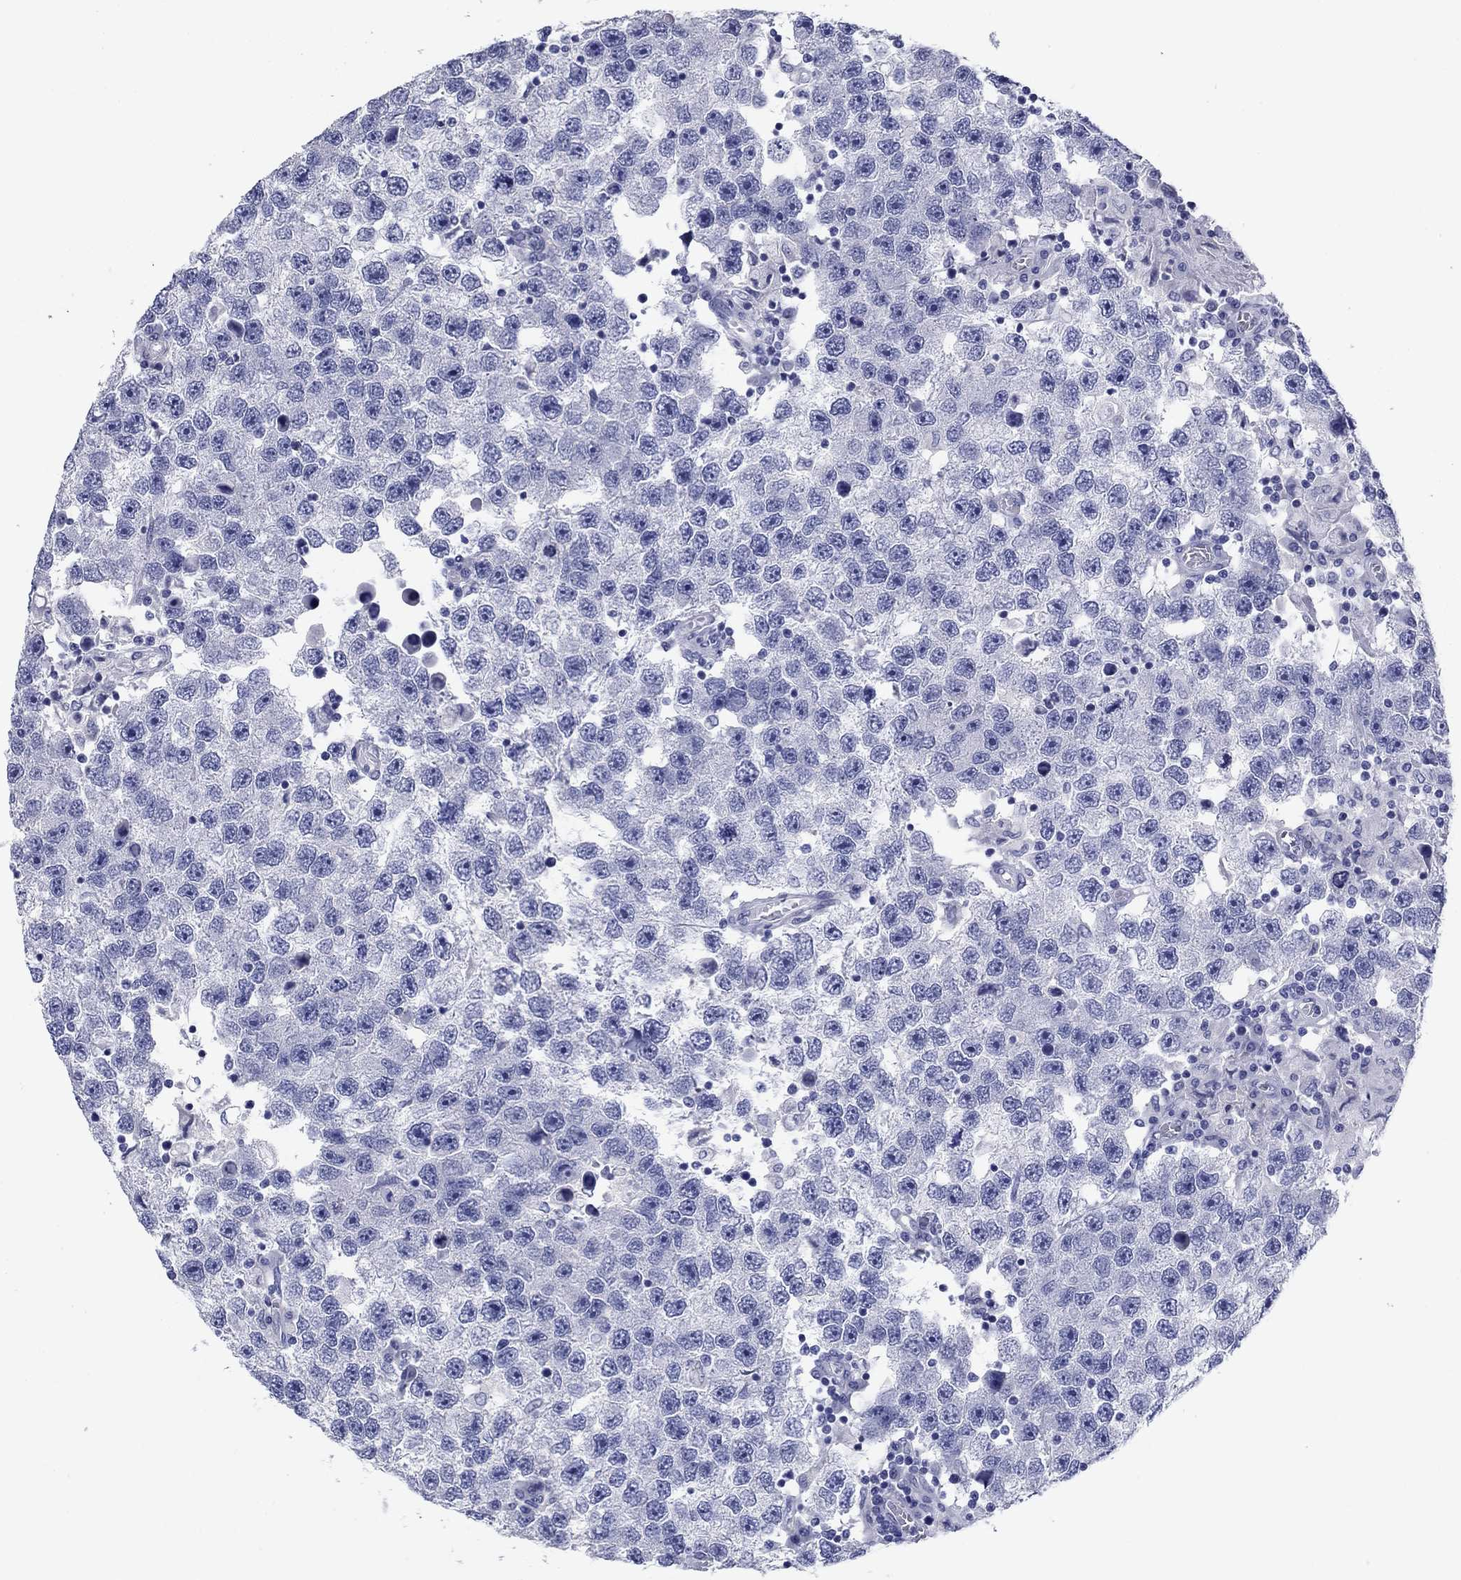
{"staining": {"intensity": "negative", "quantity": "none", "location": "none"}, "tissue": "testis cancer", "cell_type": "Tumor cells", "image_type": "cancer", "snomed": [{"axis": "morphology", "description": "Seminoma, NOS"}, {"axis": "topography", "description": "Testis"}], "caption": "A photomicrograph of testis cancer (seminoma) stained for a protein reveals no brown staining in tumor cells.", "gene": "PRKCG", "patient": {"sex": "male", "age": 26}}